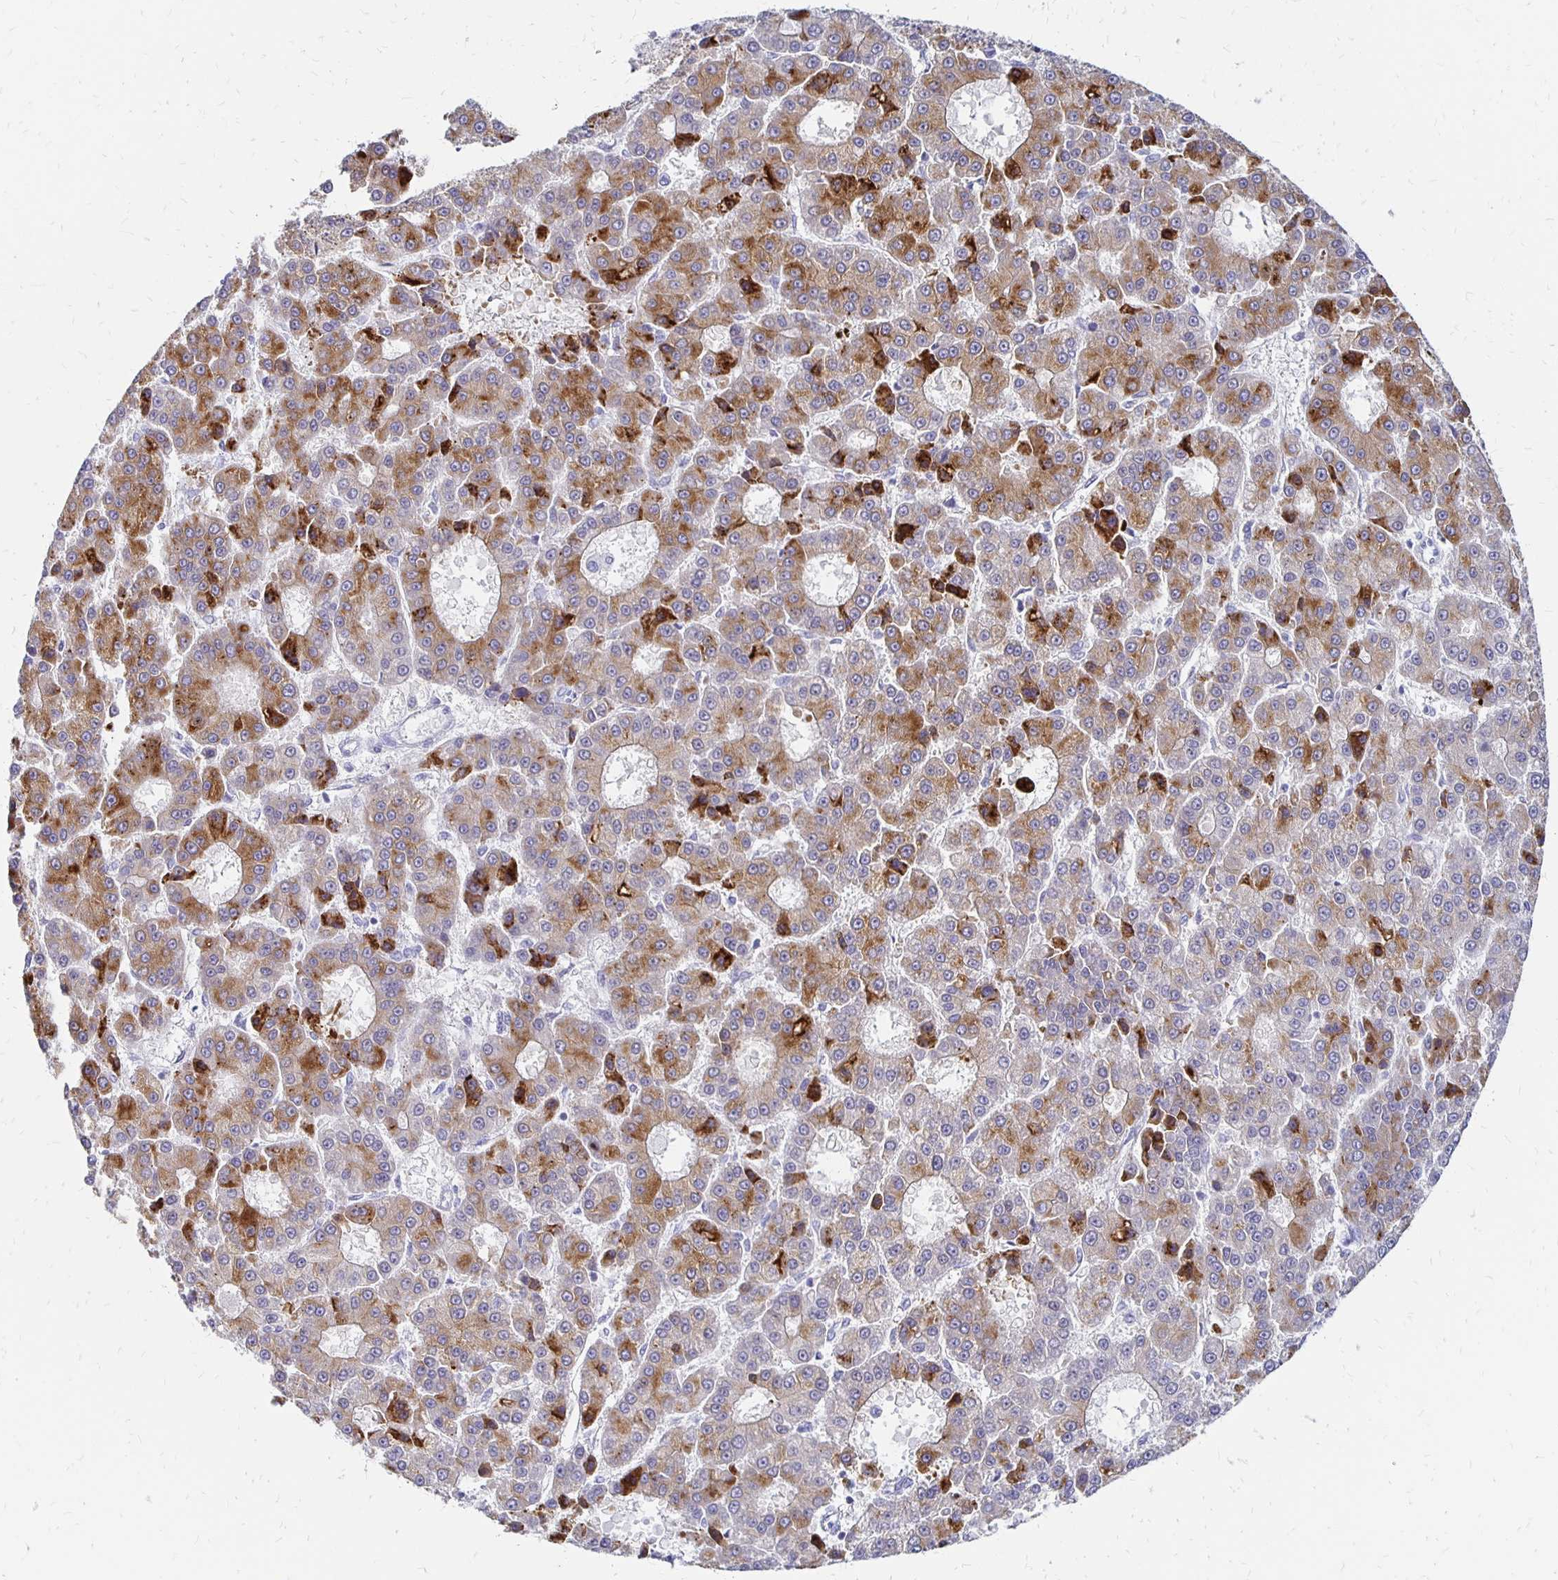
{"staining": {"intensity": "moderate", "quantity": "25%-75%", "location": "cytoplasmic/membranous"}, "tissue": "liver cancer", "cell_type": "Tumor cells", "image_type": "cancer", "snomed": [{"axis": "morphology", "description": "Carcinoma, Hepatocellular, NOS"}, {"axis": "topography", "description": "Liver"}], "caption": "Liver hepatocellular carcinoma stained with DAB (3,3'-diaminobenzidine) immunohistochemistry (IHC) exhibits medium levels of moderate cytoplasmic/membranous staining in approximately 25%-75% of tumor cells. Immunohistochemistry (ihc) stains the protein in brown and the nuclei are stained blue.", "gene": "SYT2", "patient": {"sex": "male", "age": 70}}